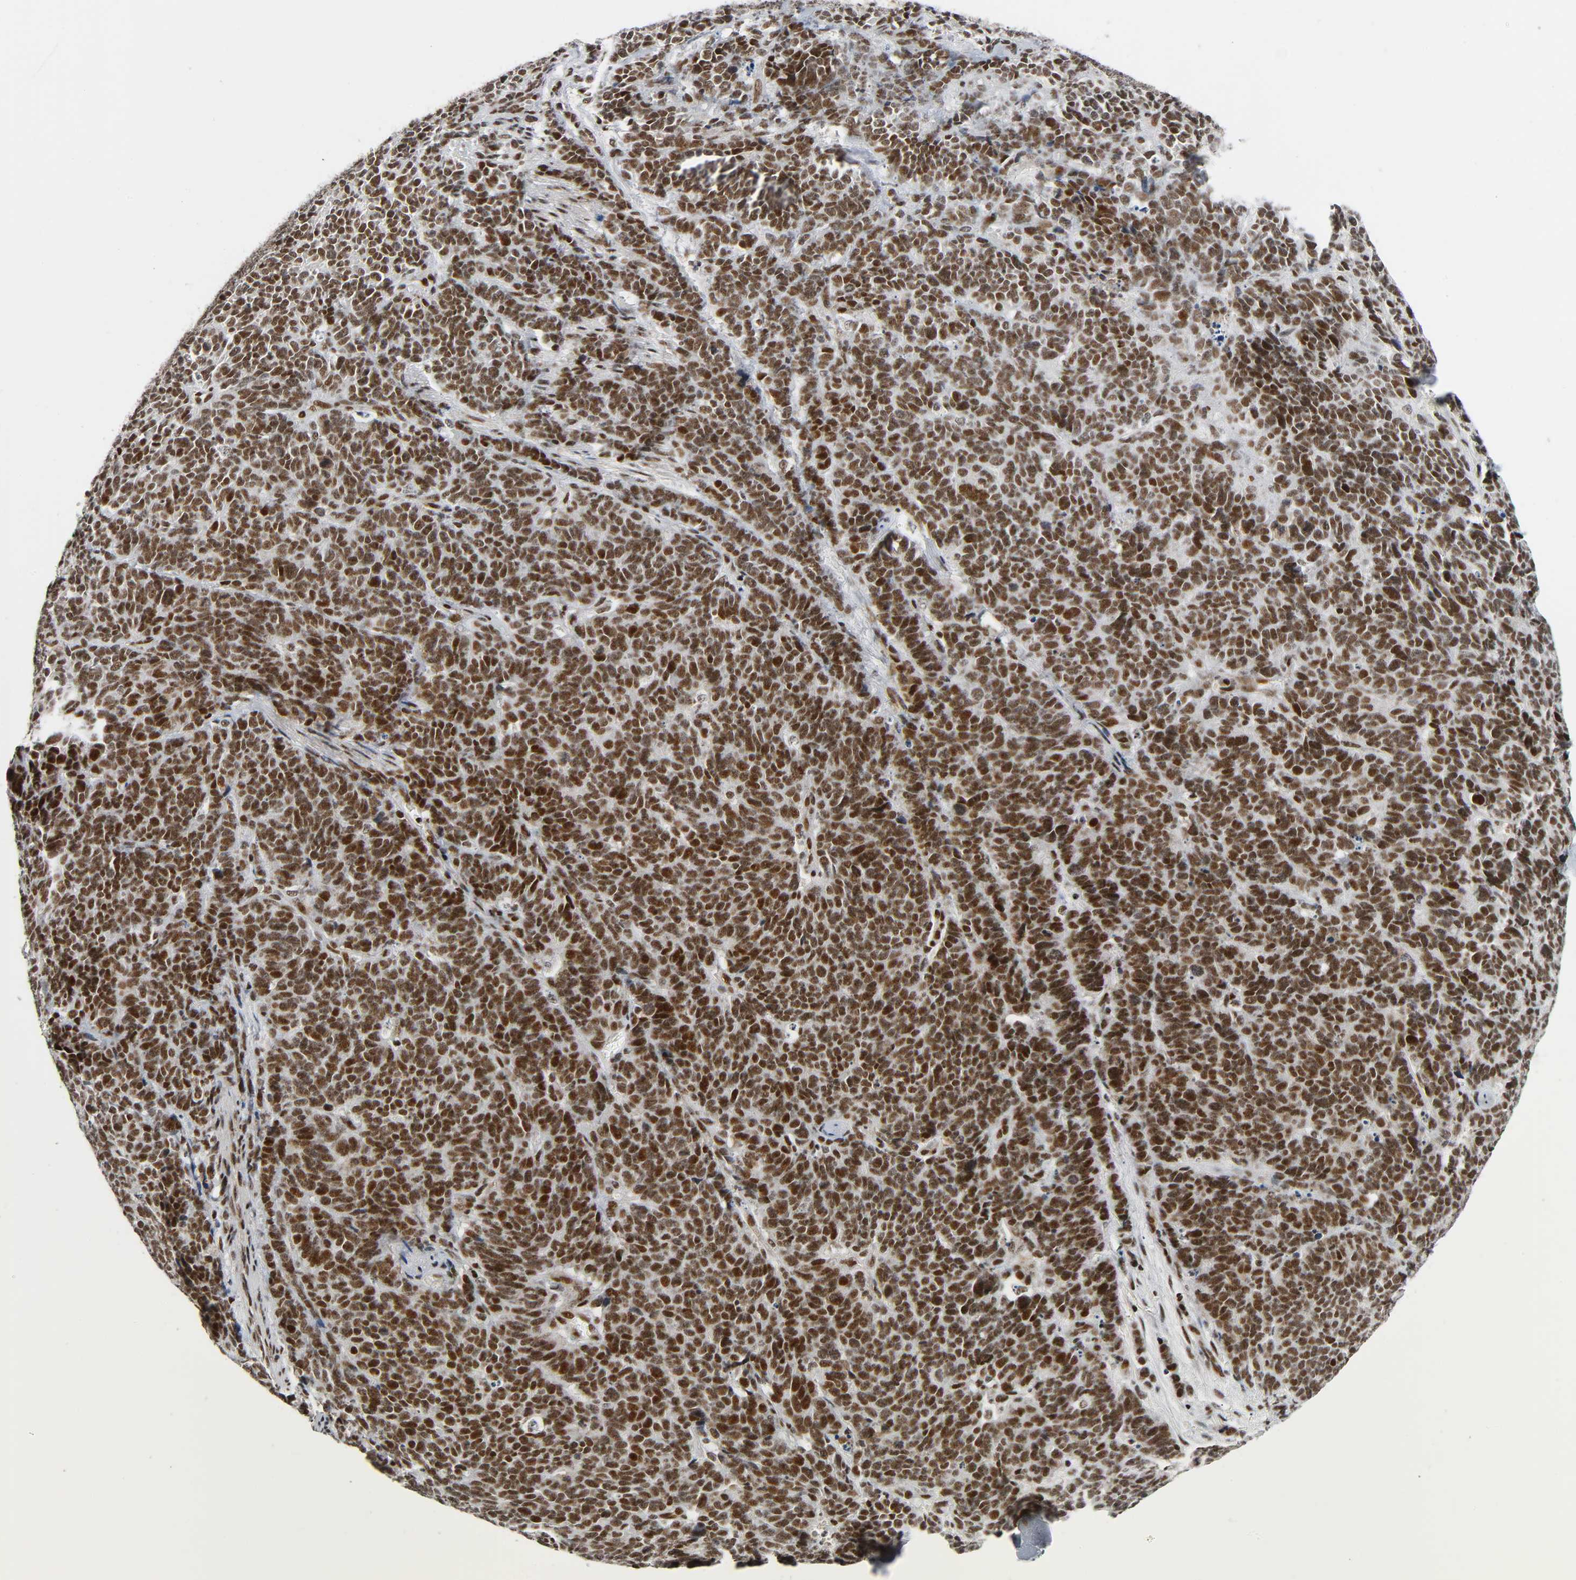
{"staining": {"intensity": "strong", "quantity": ">75%", "location": "nuclear"}, "tissue": "lung cancer", "cell_type": "Tumor cells", "image_type": "cancer", "snomed": [{"axis": "morphology", "description": "Neoplasm, malignant, NOS"}, {"axis": "topography", "description": "Lung"}], "caption": "Tumor cells display strong nuclear positivity in approximately >75% of cells in lung cancer.", "gene": "CDK9", "patient": {"sex": "female", "age": 58}}